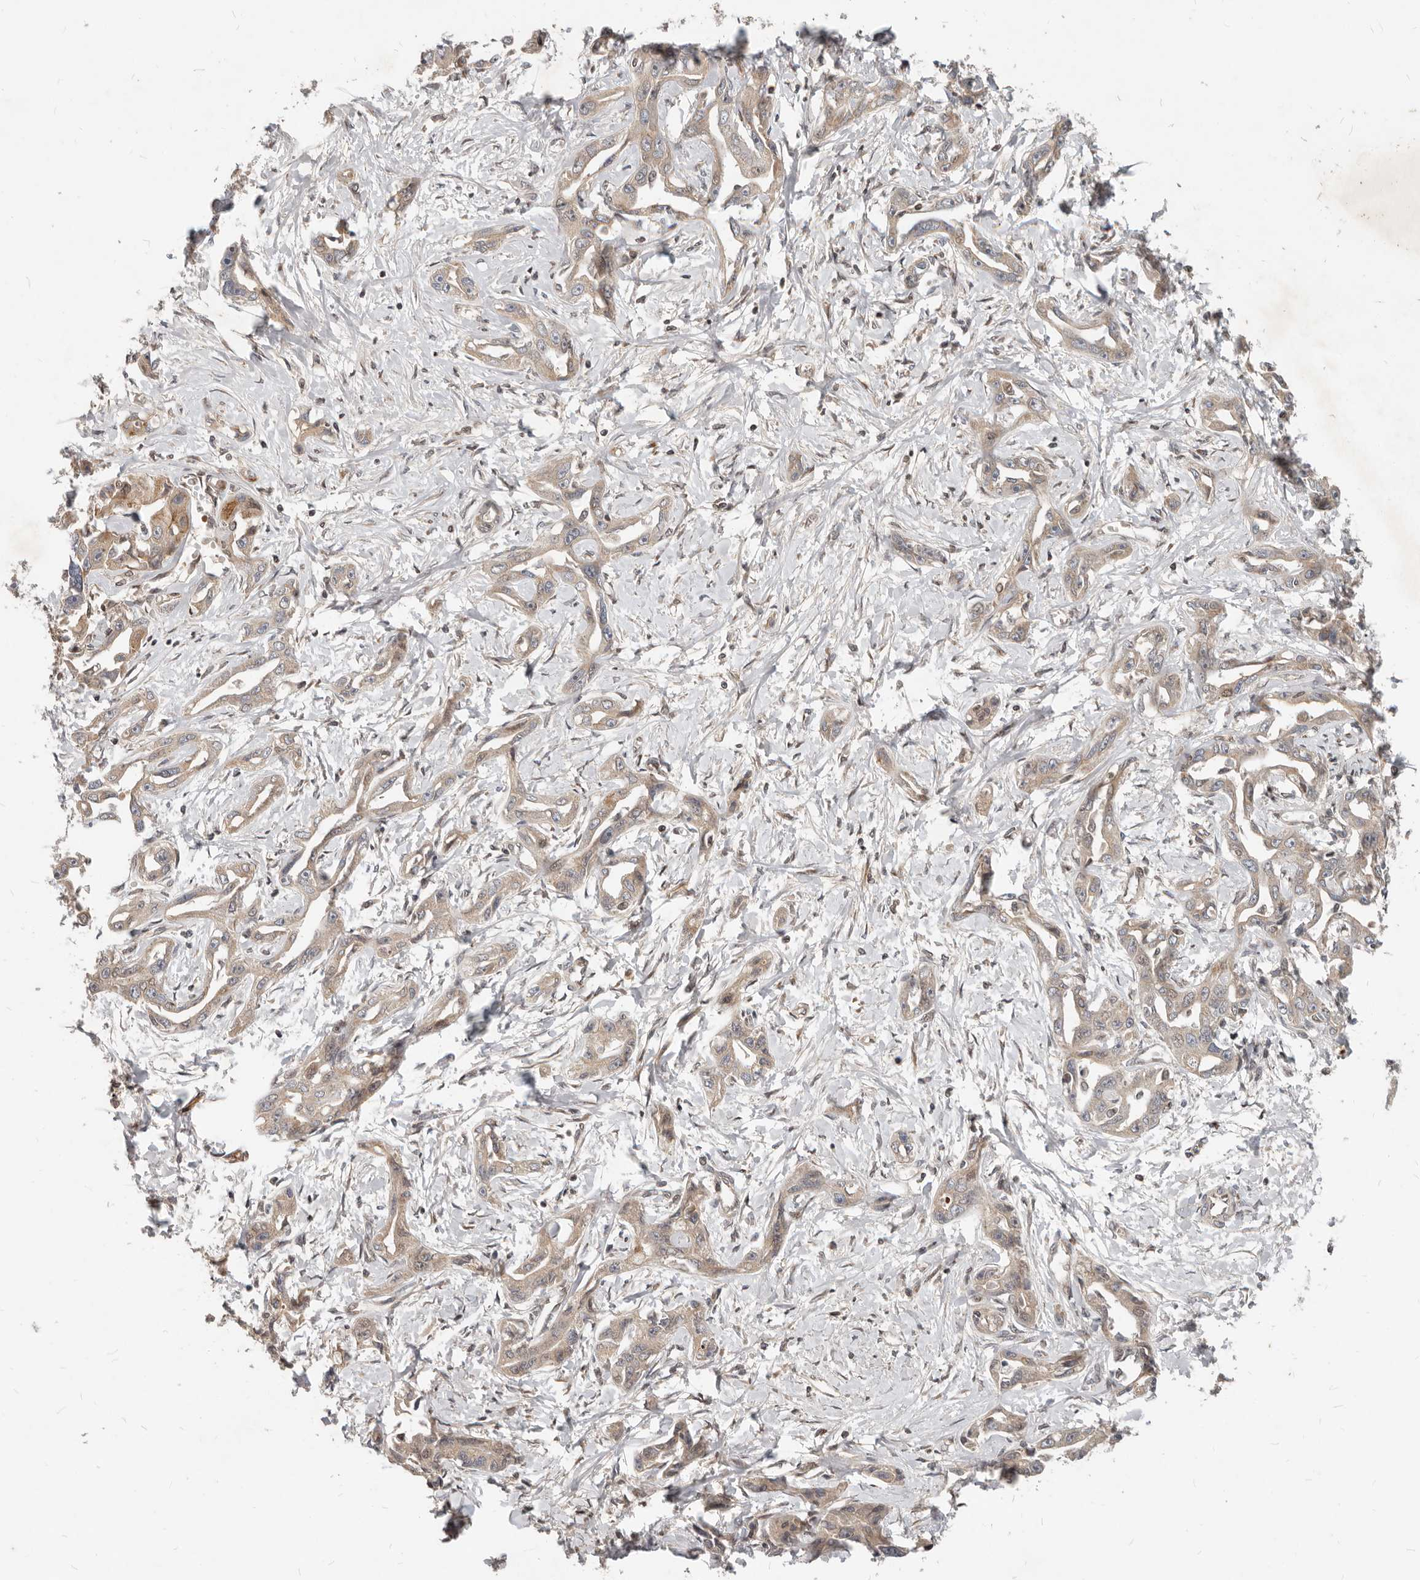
{"staining": {"intensity": "weak", "quantity": ">75%", "location": "cytoplasmic/membranous"}, "tissue": "liver cancer", "cell_type": "Tumor cells", "image_type": "cancer", "snomed": [{"axis": "morphology", "description": "Cholangiocarcinoma"}, {"axis": "topography", "description": "Liver"}], "caption": "DAB (3,3'-diaminobenzidine) immunohistochemical staining of liver cancer exhibits weak cytoplasmic/membranous protein staining in about >75% of tumor cells. (Stains: DAB (3,3'-diaminobenzidine) in brown, nuclei in blue, Microscopy: brightfield microscopy at high magnification).", "gene": "NPY4R", "patient": {"sex": "male", "age": 59}}